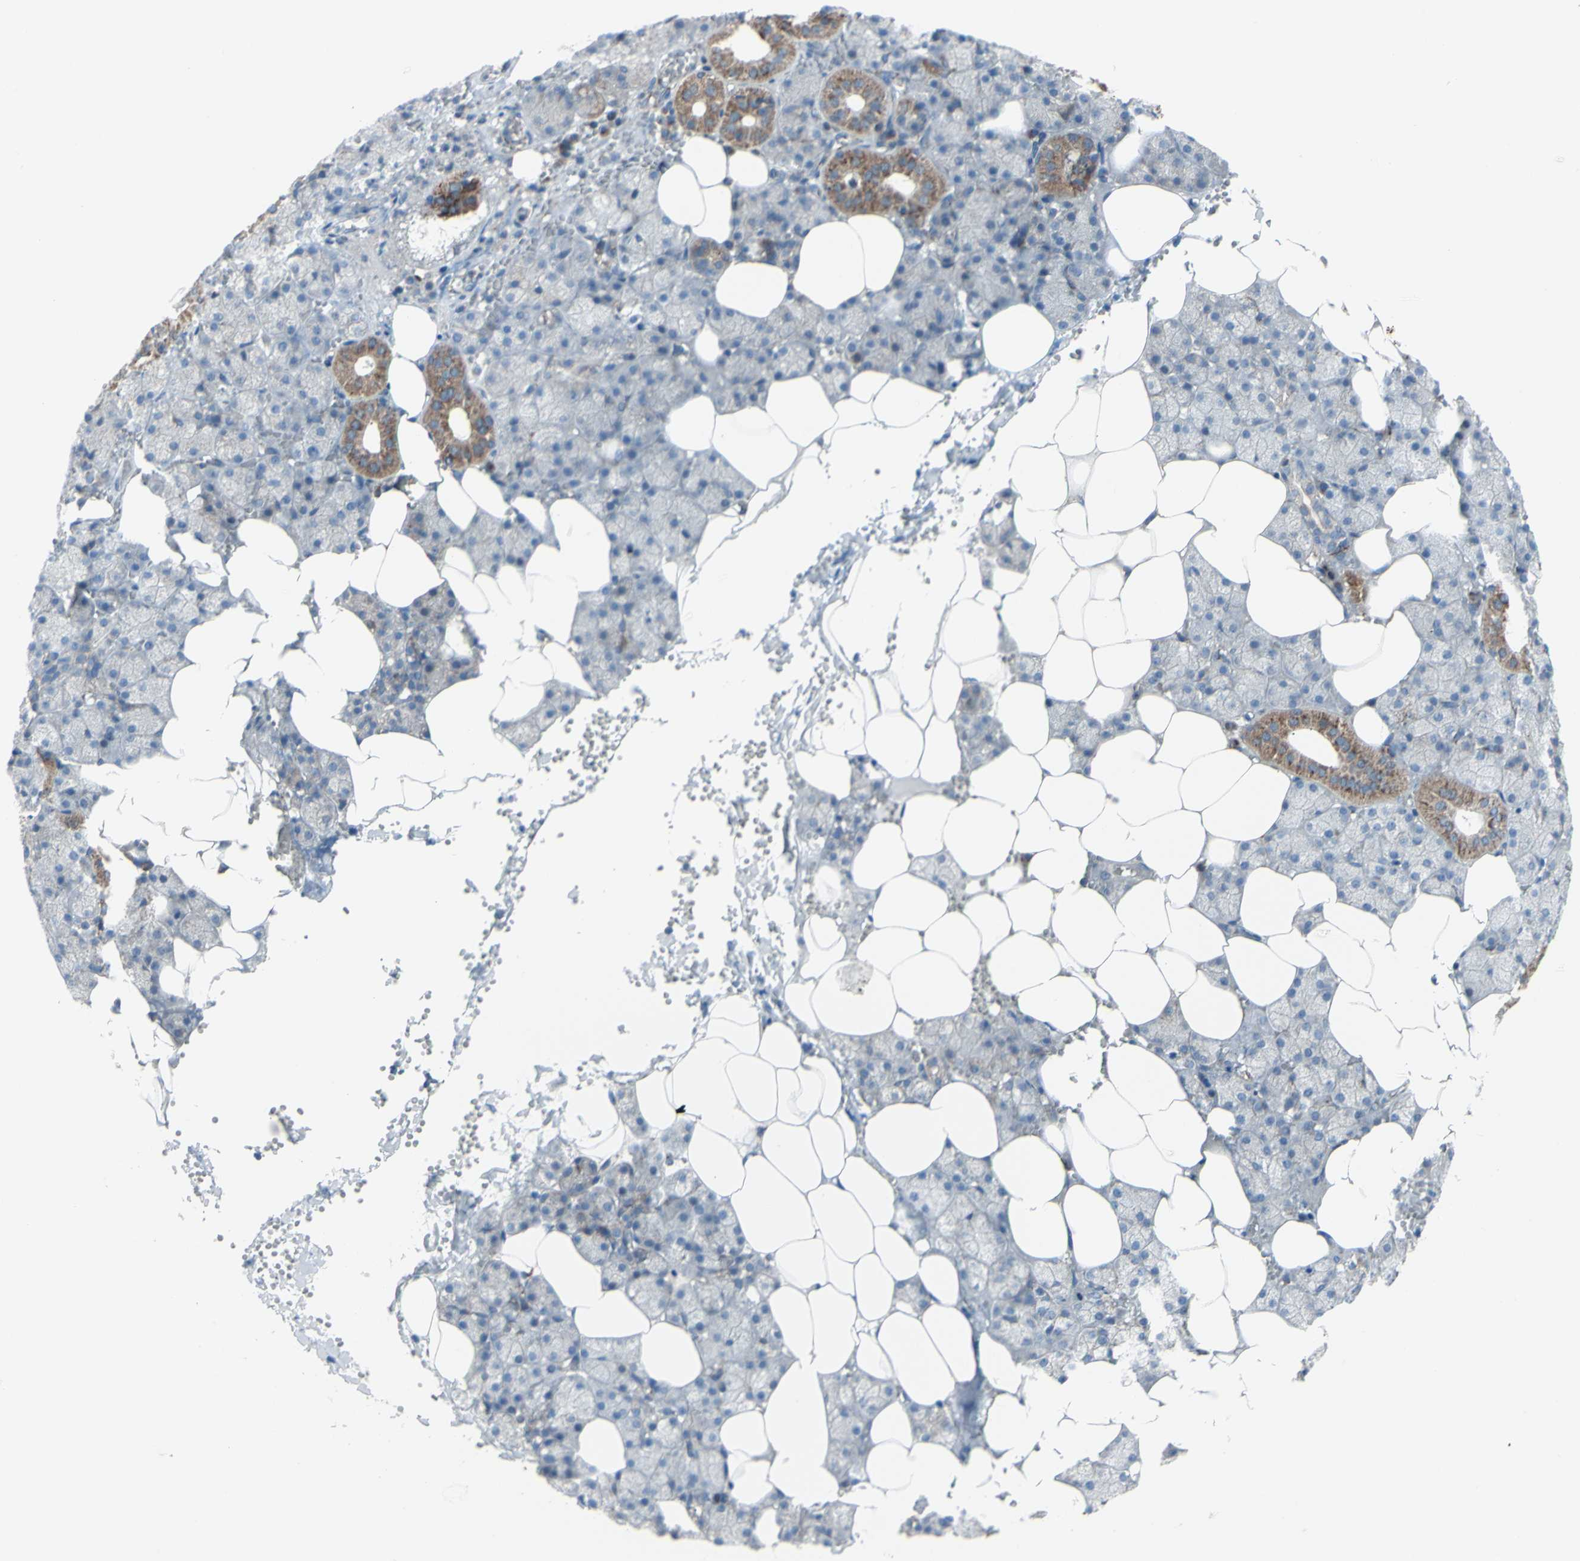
{"staining": {"intensity": "moderate", "quantity": "<25%", "location": "none"}, "tissue": "salivary gland", "cell_type": "Glandular cells", "image_type": "normal", "snomed": [{"axis": "morphology", "description": "Normal tissue, NOS"}, {"axis": "topography", "description": "Salivary gland"}], "caption": "An immunohistochemistry (IHC) histopathology image of unremarkable tissue is shown. Protein staining in brown highlights moderate None positivity in salivary gland within glandular cells.", "gene": "GLT8D1", "patient": {"sex": "male", "age": 62}}